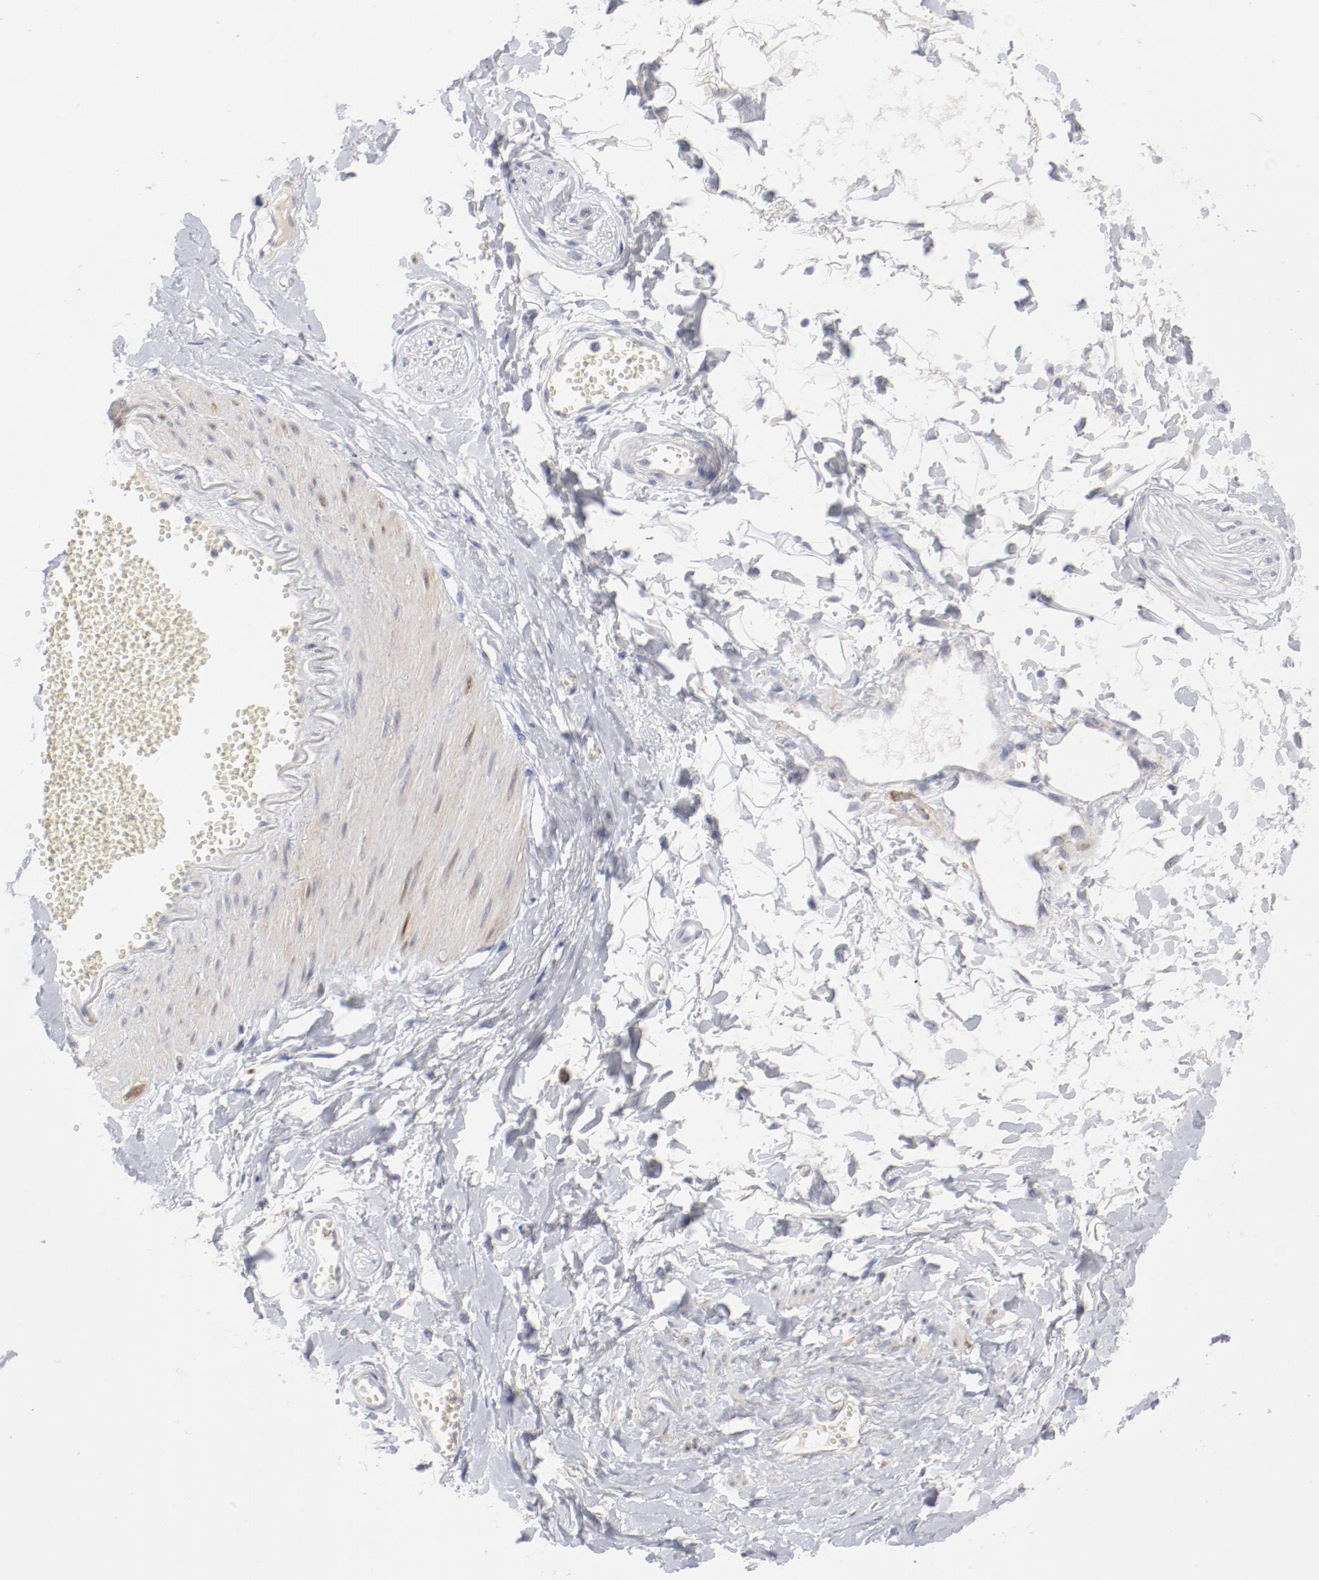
{"staining": {"intensity": "negative", "quantity": "none", "location": "none"}, "tissue": "adipose tissue", "cell_type": "Adipocytes", "image_type": "normal", "snomed": [{"axis": "morphology", "description": "Normal tissue, NOS"}, {"axis": "morphology", "description": "Inflammation, NOS"}, {"axis": "topography", "description": "Salivary gland"}, {"axis": "topography", "description": "Peripheral nerve tissue"}], "caption": "Adipocytes are negative for brown protein staining in normal adipose tissue.", "gene": "SH3BGR", "patient": {"sex": "female", "age": 75}}